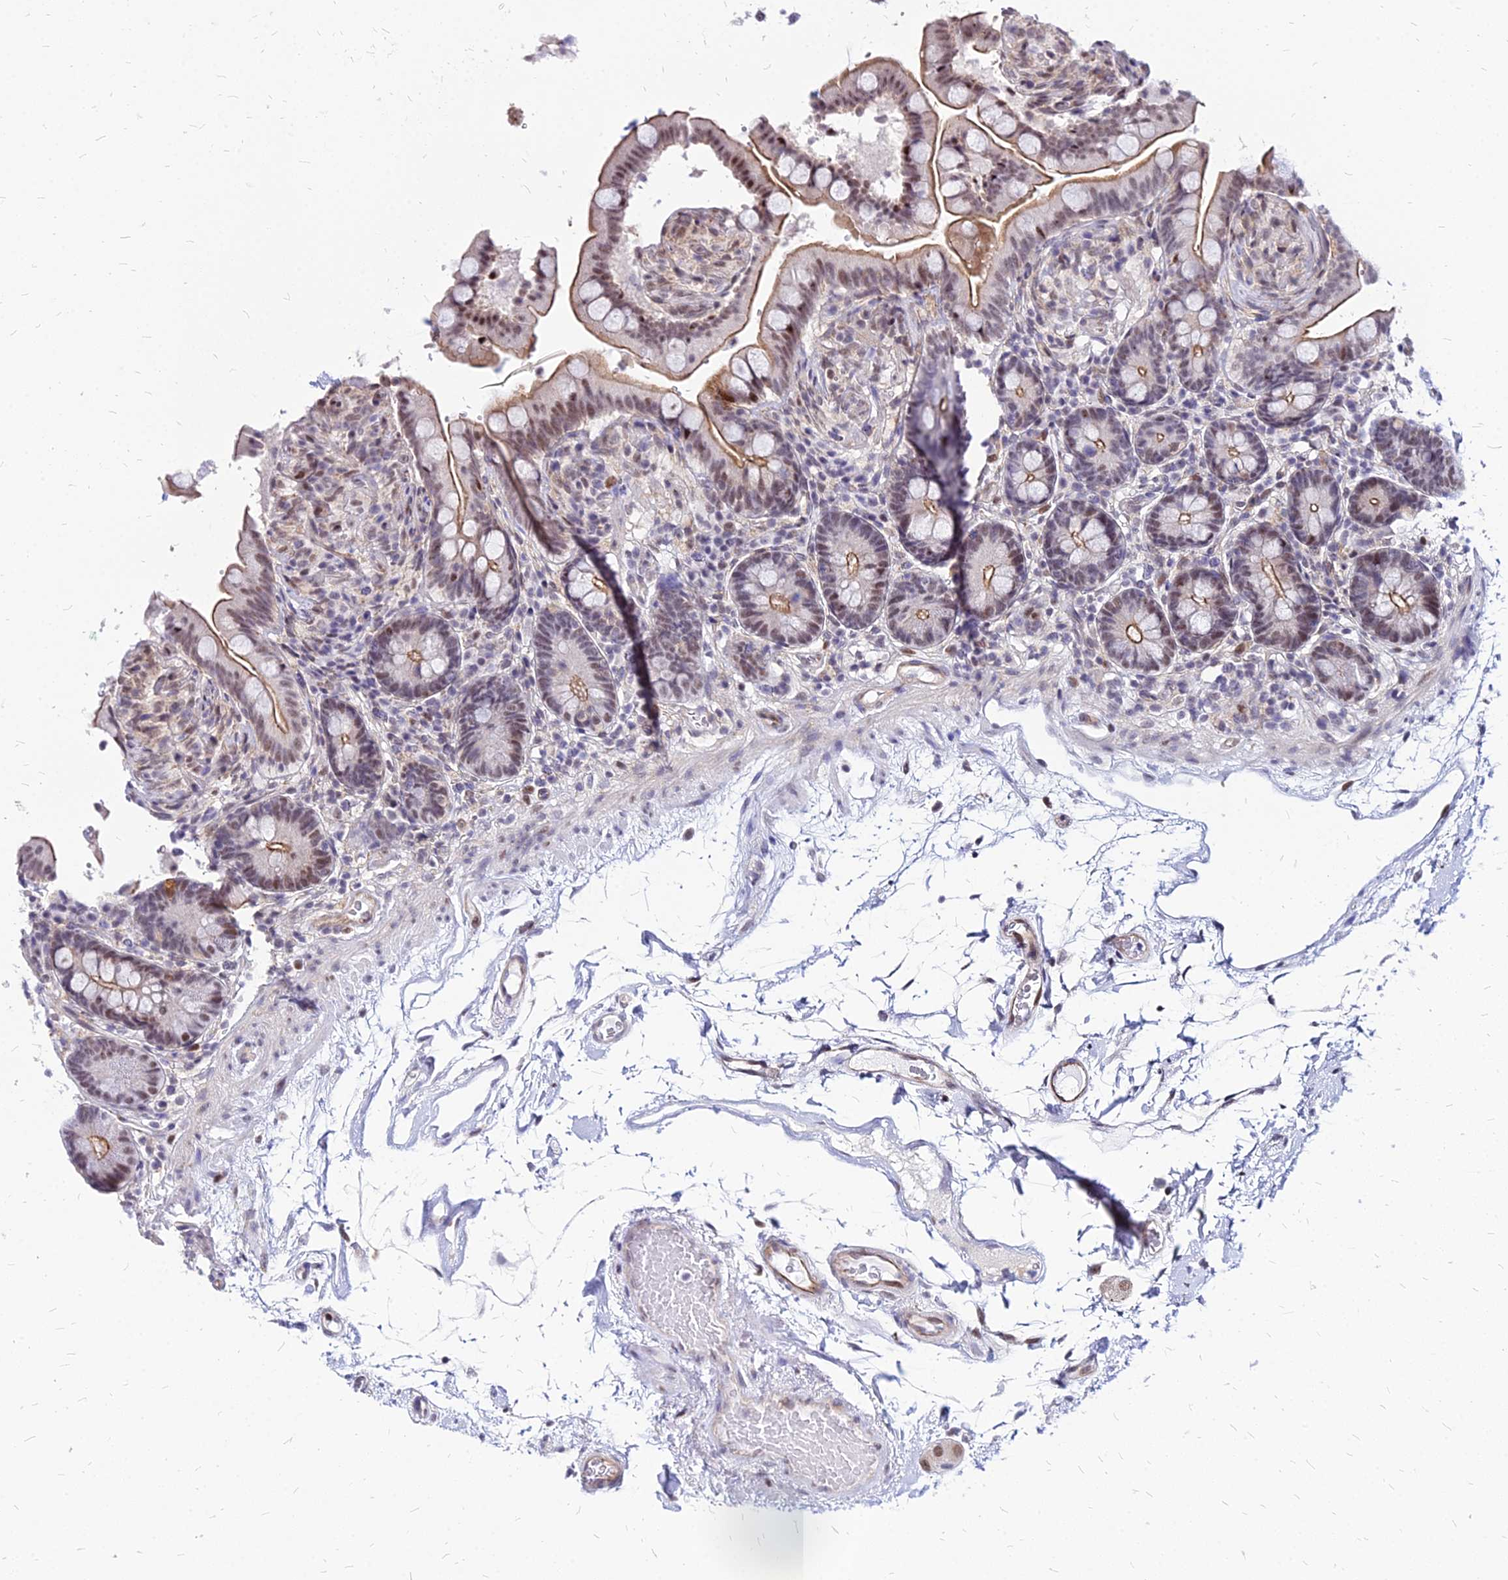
{"staining": {"intensity": "moderate", "quantity": ">75%", "location": "nuclear"}, "tissue": "colon", "cell_type": "Endothelial cells", "image_type": "normal", "snomed": [{"axis": "morphology", "description": "Normal tissue, NOS"}, {"axis": "topography", "description": "Smooth muscle"}, {"axis": "topography", "description": "Colon"}], "caption": "About >75% of endothelial cells in normal colon reveal moderate nuclear protein expression as visualized by brown immunohistochemical staining.", "gene": "FDX2", "patient": {"sex": "male", "age": 73}}